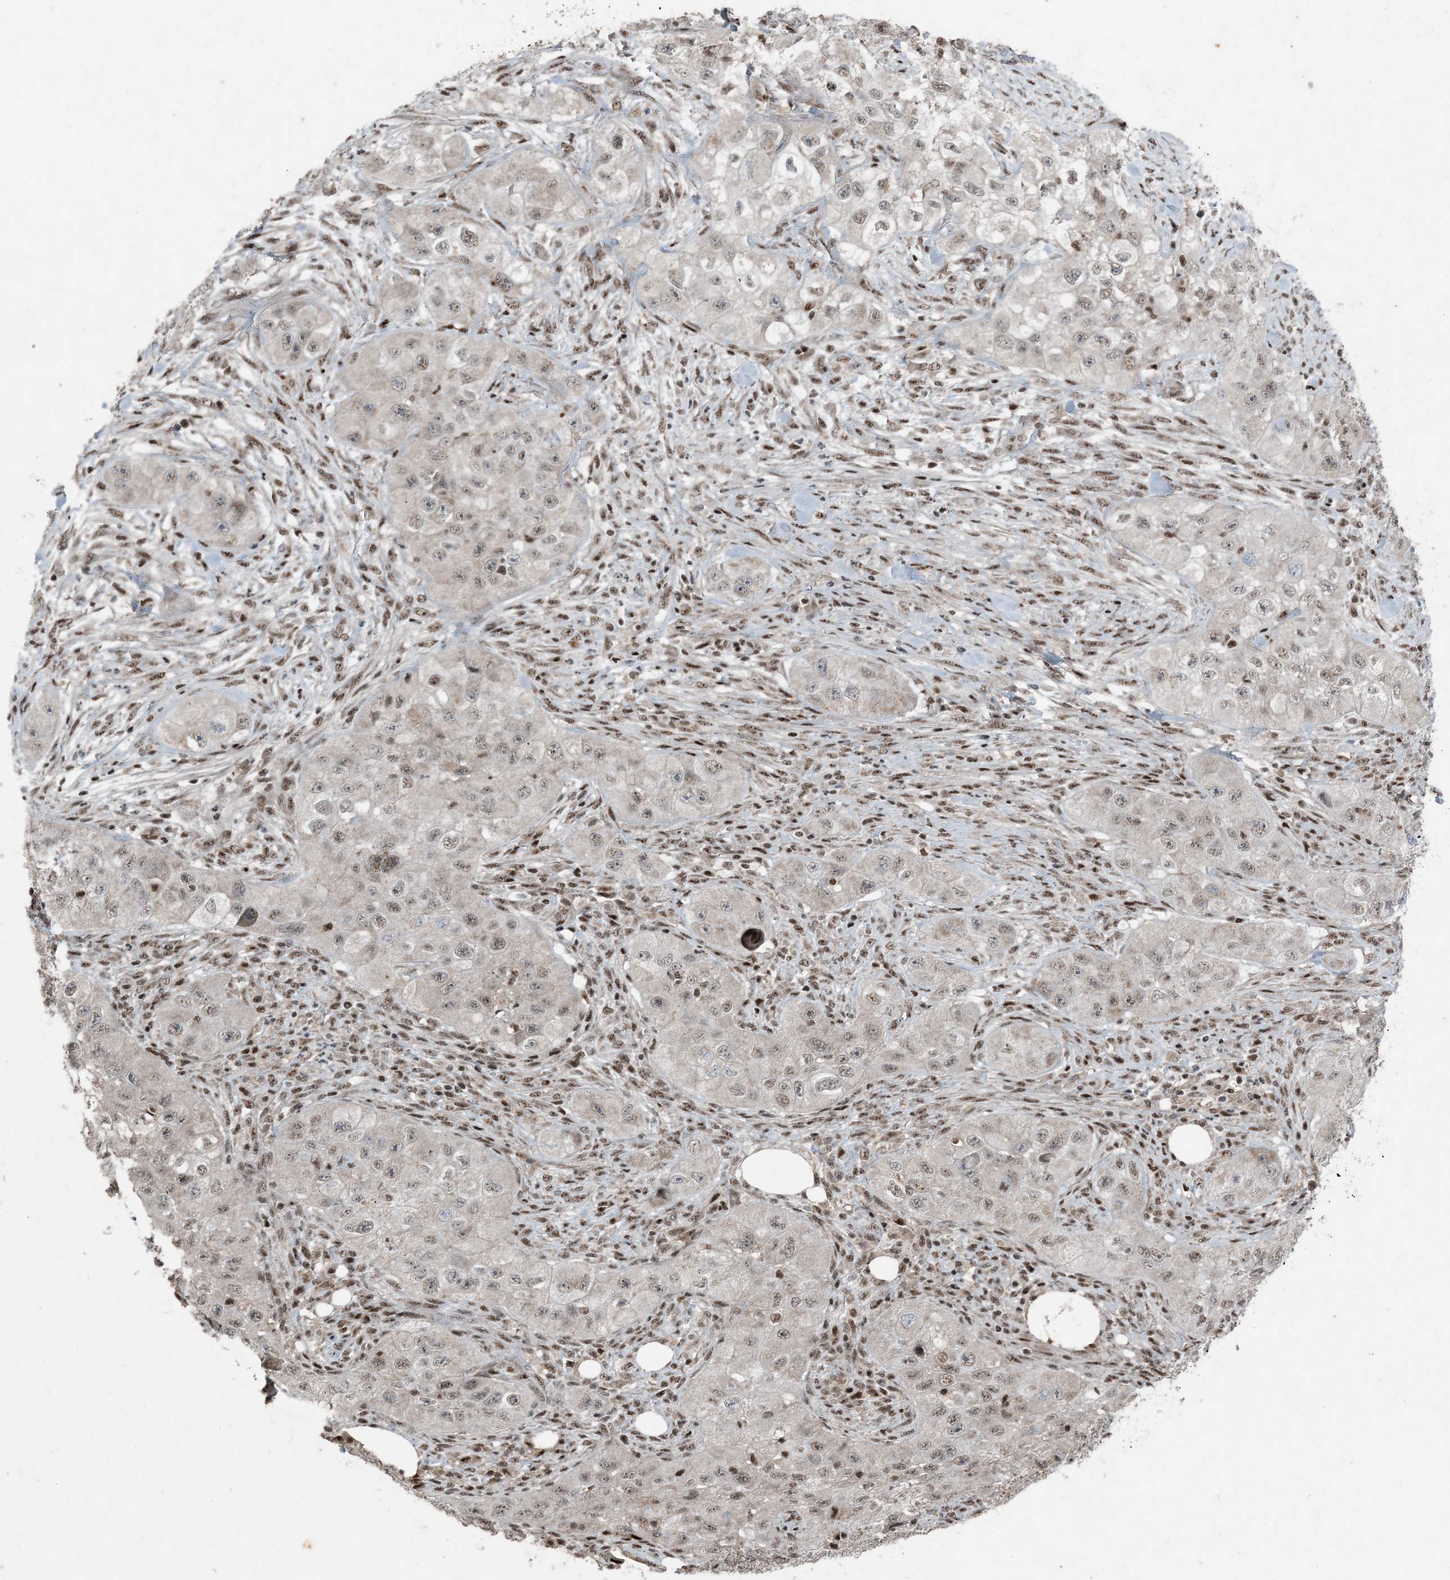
{"staining": {"intensity": "weak", "quantity": "25%-75%", "location": "nuclear"}, "tissue": "skin cancer", "cell_type": "Tumor cells", "image_type": "cancer", "snomed": [{"axis": "morphology", "description": "Squamous cell carcinoma, NOS"}, {"axis": "topography", "description": "Skin"}, {"axis": "topography", "description": "Subcutis"}], "caption": "An immunohistochemistry (IHC) photomicrograph of neoplastic tissue is shown. Protein staining in brown shows weak nuclear positivity in skin squamous cell carcinoma within tumor cells.", "gene": "TADA2B", "patient": {"sex": "male", "age": 73}}